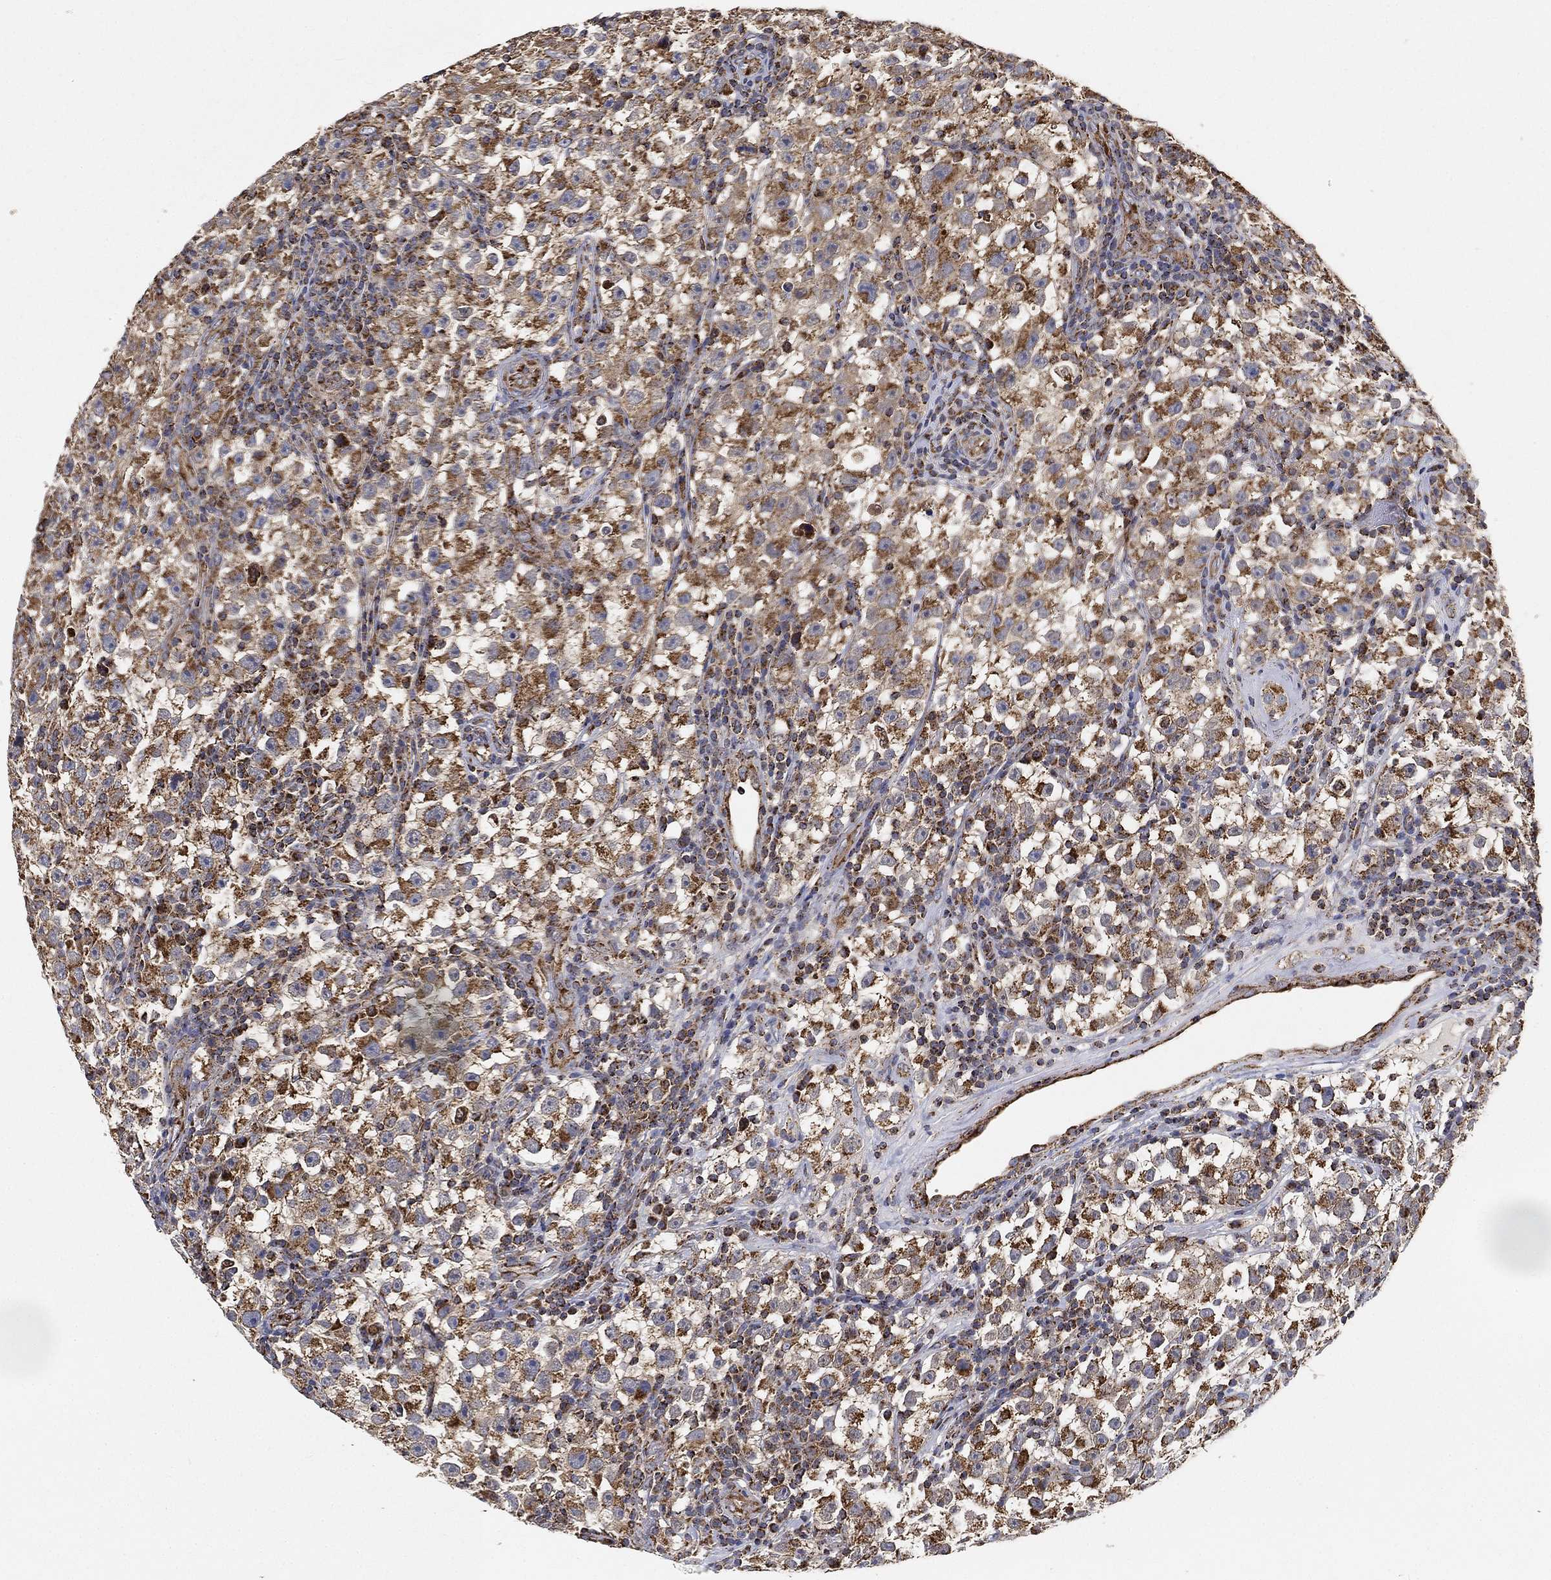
{"staining": {"intensity": "strong", "quantity": ">75%", "location": "cytoplasmic/membranous"}, "tissue": "testis cancer", "cell_type": "Tumor cells", "image_type": "cancer", "snomed": [{"axis": "morphology", "description": "Seminoma, NOS"}, {"axis": "topography", "description": "Testis"}], "caption": "There is high levels of strong cytoplasmic/membranous staining in tumor cells of testis cancer, as demonstrated by immunohistochemical staining (brown color).", "gene": "SLC38A7", "patient": {"sex": "male", "age": 22}}